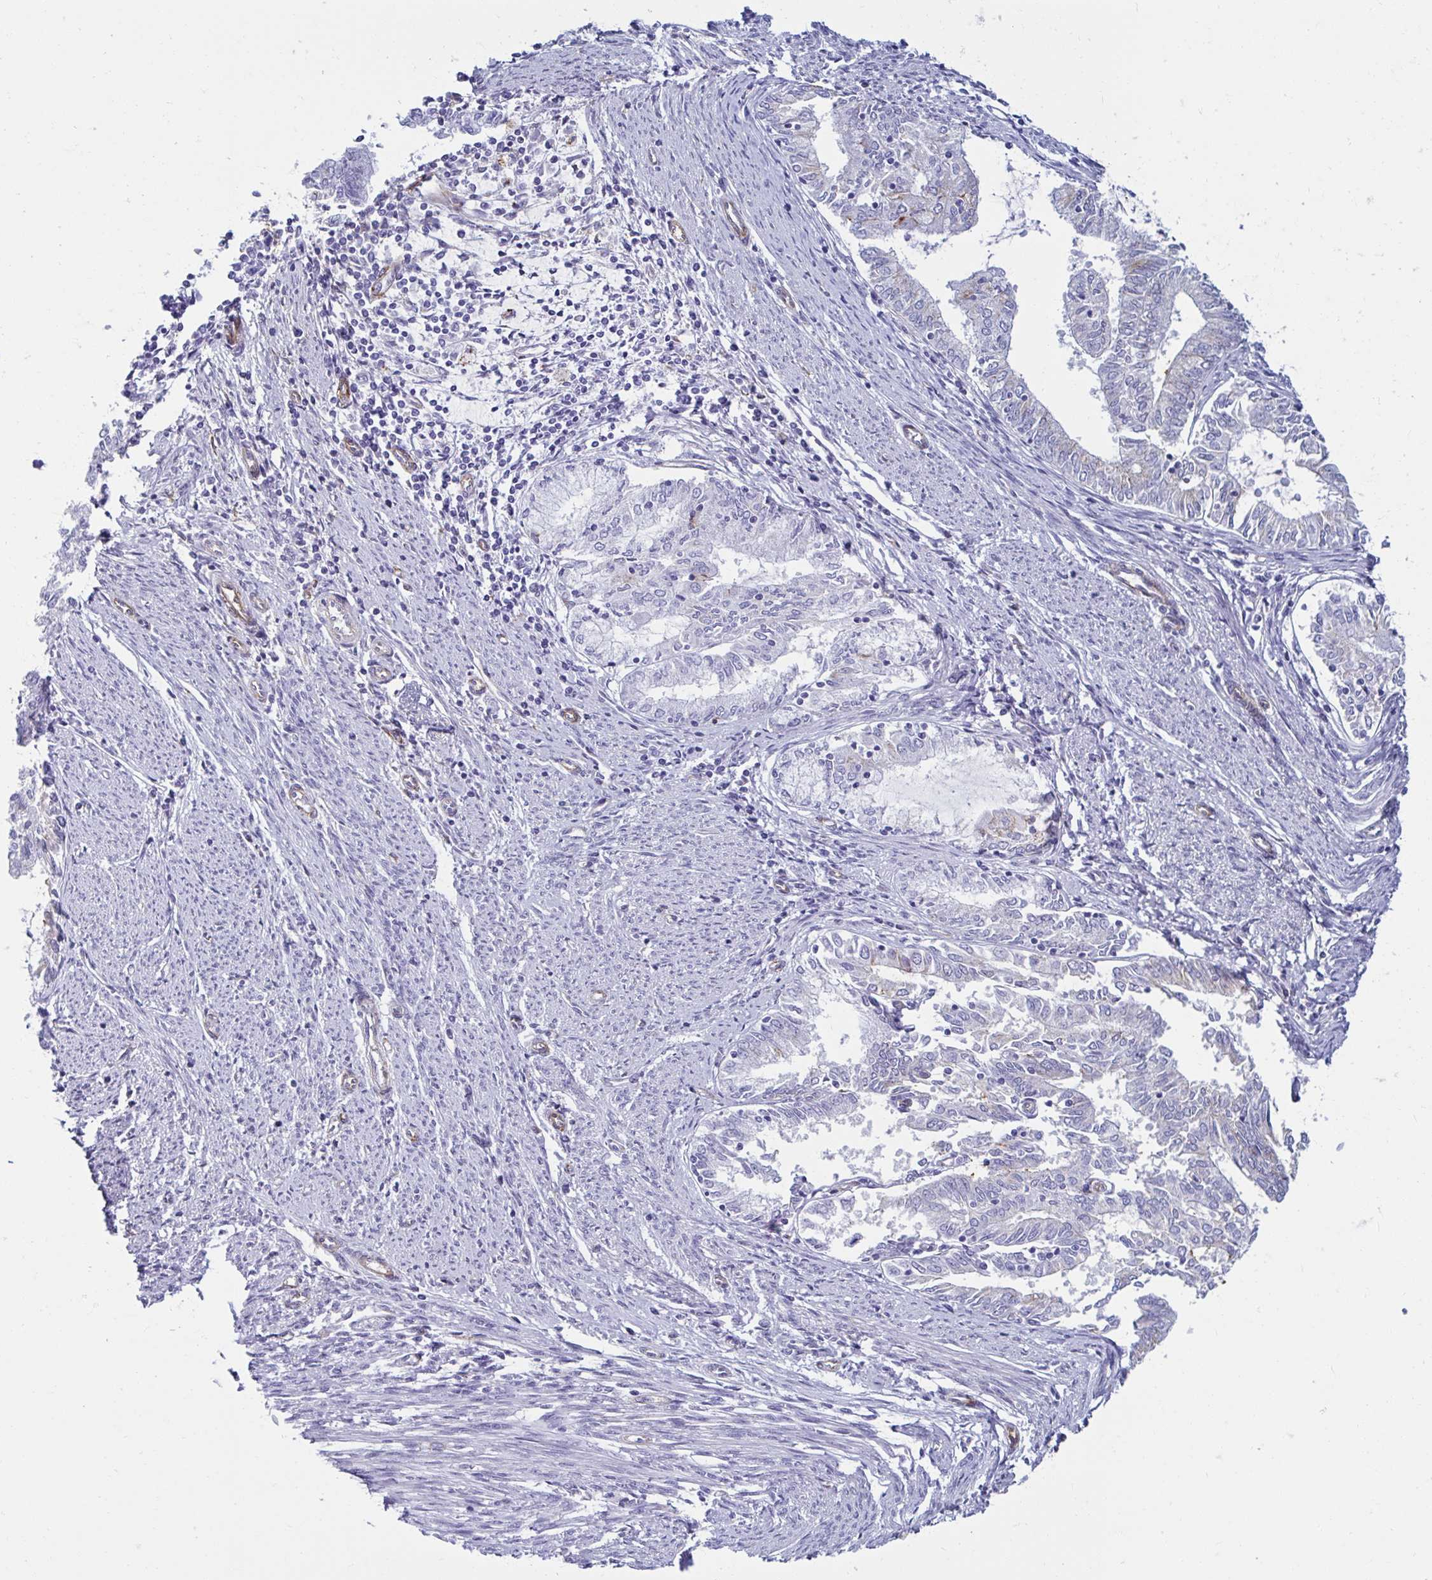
{"staining": {"intensity": "negative", "quantity": "none", "location": "none"}, "tissue": "endometrial cancer", "cell_type": "Tumor cells", "image_type": "cancer", "snomed": [{"axis": "morphology", "description": "Adenocarcinoma, NOS"}, {"axis": "topography", "description": "Endometrium"}], "caption": "An image of endometrial adenocarcinoma stained for a protein displays no brown staining in tumor cells.", "gene": "ANKRD62", "patient": {"sex": "female", "age": 79}}